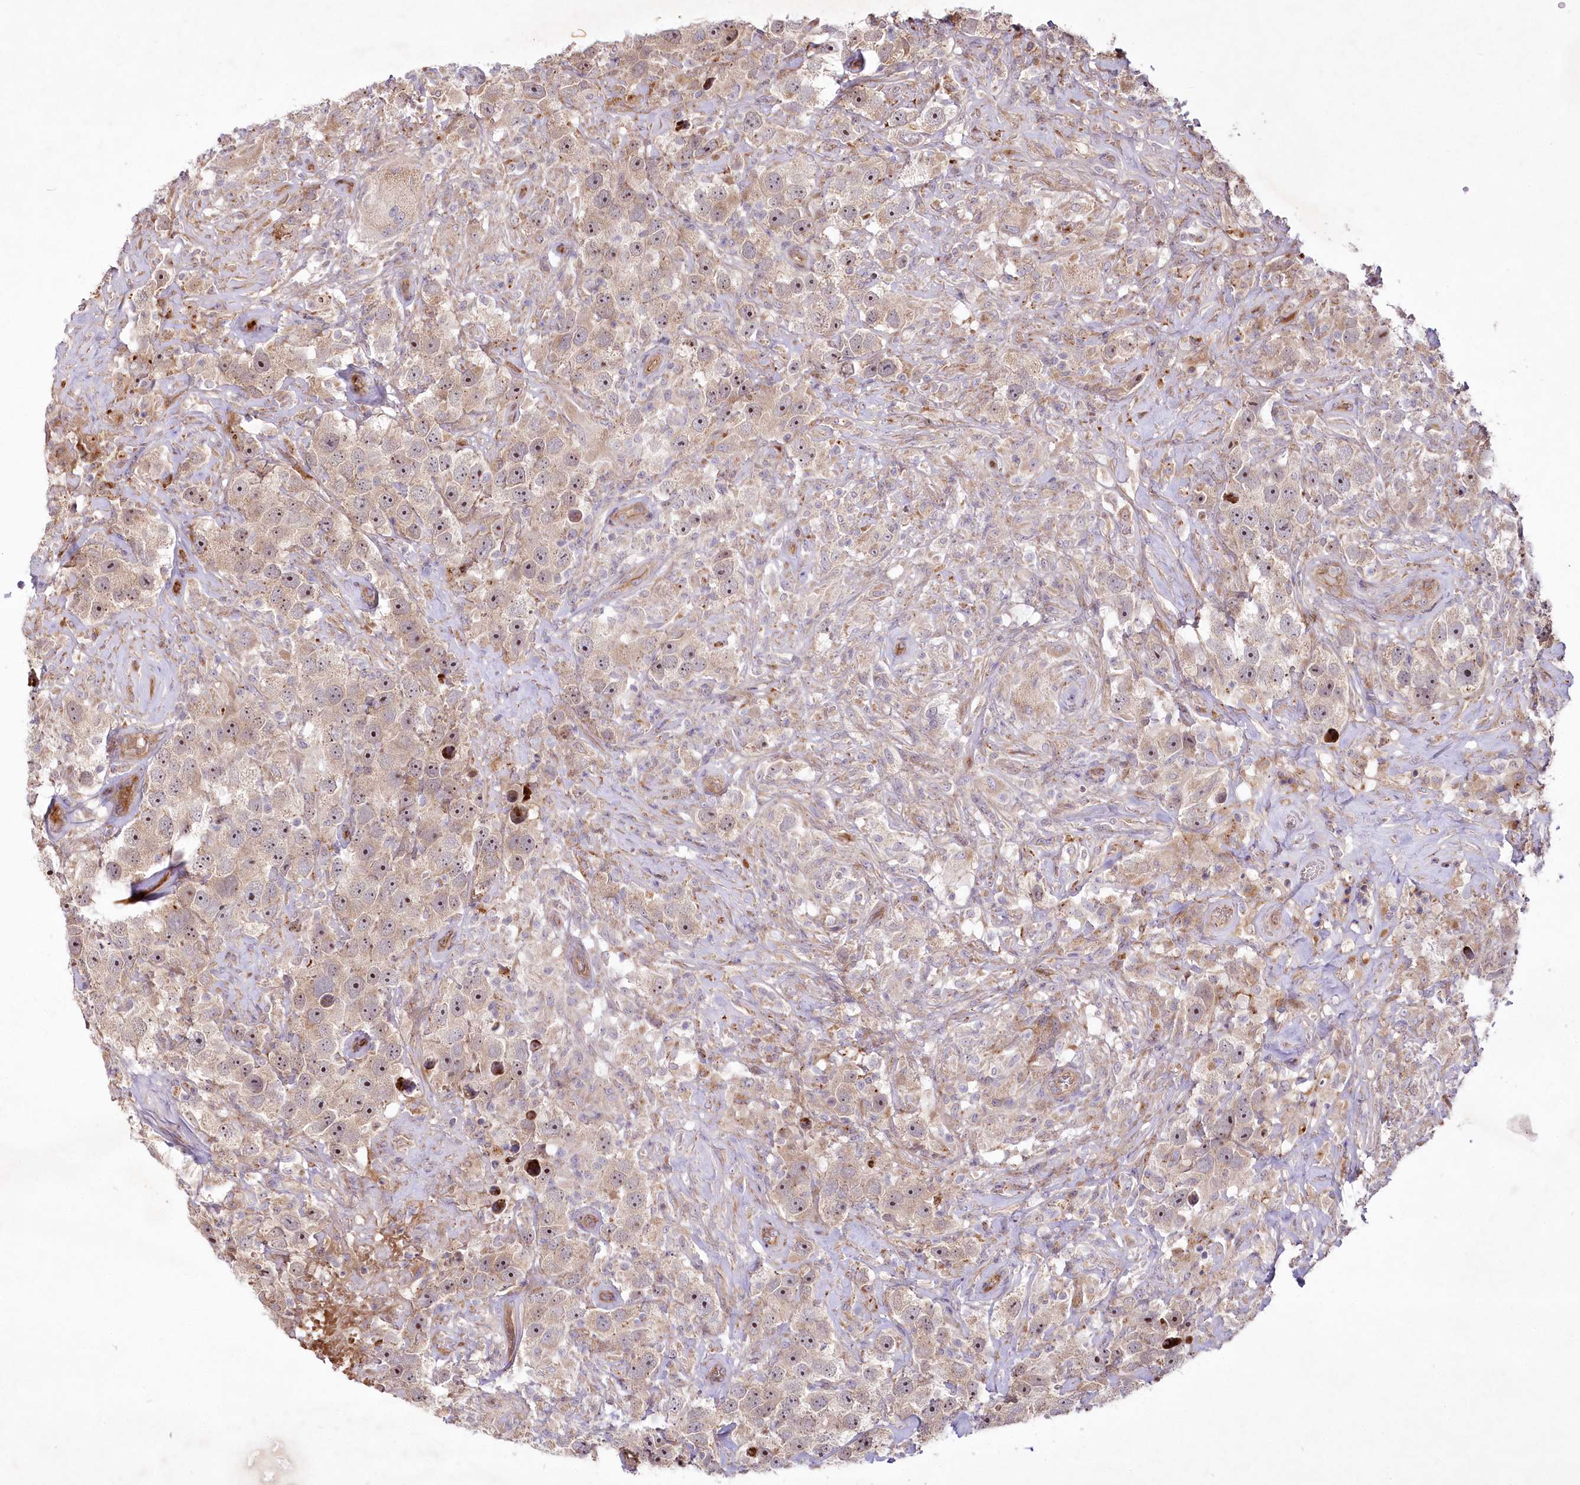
{"staining": {"intensity": "moderate", "quantity": "<25%", "location": "nuclear"}, "tissue": "testis cancer", "cell_type": "Tumor cells", "image_type": "cancer", "snomed": [{"axis": "morphology", "description": "Seminoma, NOS"}, {"axis": "topography", "description": "Testis"}], "caption": "Moderate nuclear protein positivity is appreciated in about <25% of tumor cells in testis cancer (seminoma).", "gene": "PSTK", "patient": {"sex": "male", "age": 49}}